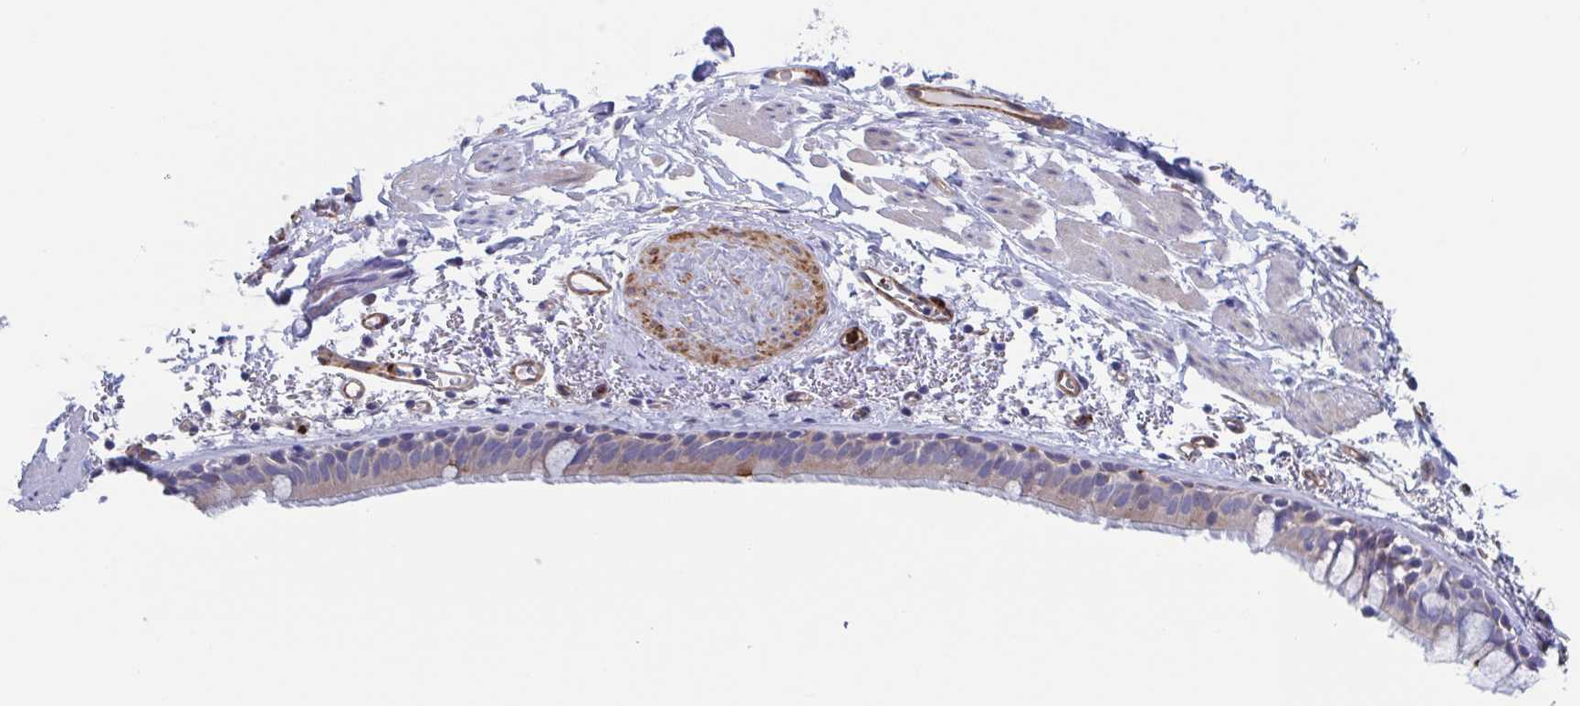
{"staining": {"intensity": "weak", "quantity": "25%-75%", "location": "cytoplasmic/membranous"}, "tissue": "bronchus", "cell_type": "Respiratory epithelial cells", "image_type": "normal", "snomed": [{"axis": "morphology", "description": "Normal tissue, NOS"}, {"axis": "topography", "description": "Bronchus"}], "caption": "Protein staining by immunohistochemistry (IHC) exhibits weak cytoplasmic/membranous staining in approximately 25%-75% of respiratory epithelial cells in normal bronchus.", "gene": "KLC3", "patient": {"sex": "male", "age": 67}}